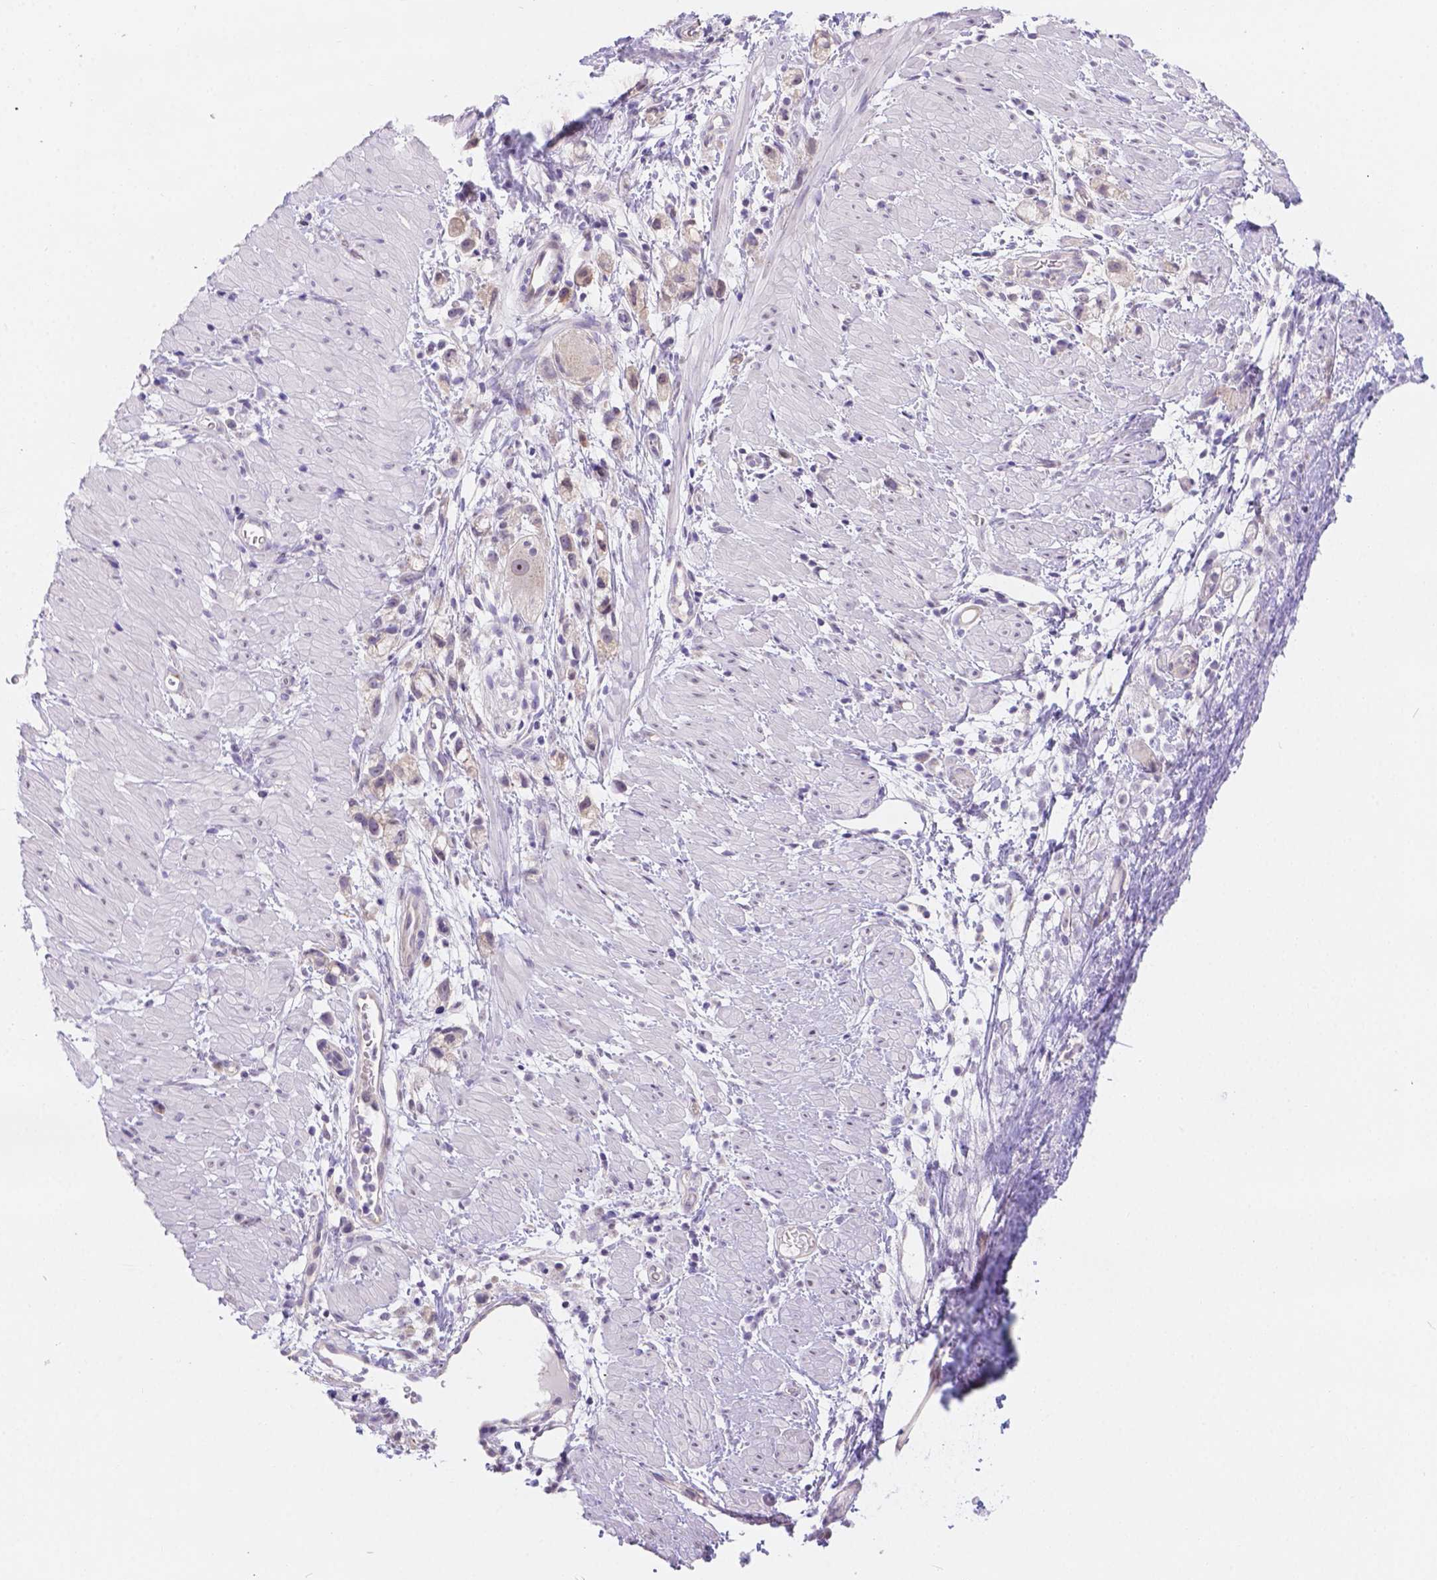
{"staining": {"intensity": "weak", "quantity": "<25%", "location": "cytoplasmic/membranous"}, "tissue": "stomach cancer", "cell_type": "Tumor cells", "image_type": "cancer", "snomed": [{"axis": "morphology", "description": "Adenocarcinoma, NOS"}, {"axis": "topography", "description": "Stomach"}], "caption": "An image of adenocarcinoma (stomach) stained for a protein demonstrates no brown staining in tumor cells.", "gene": "CD96", "patient": {"sex": "female", "age": 59}}